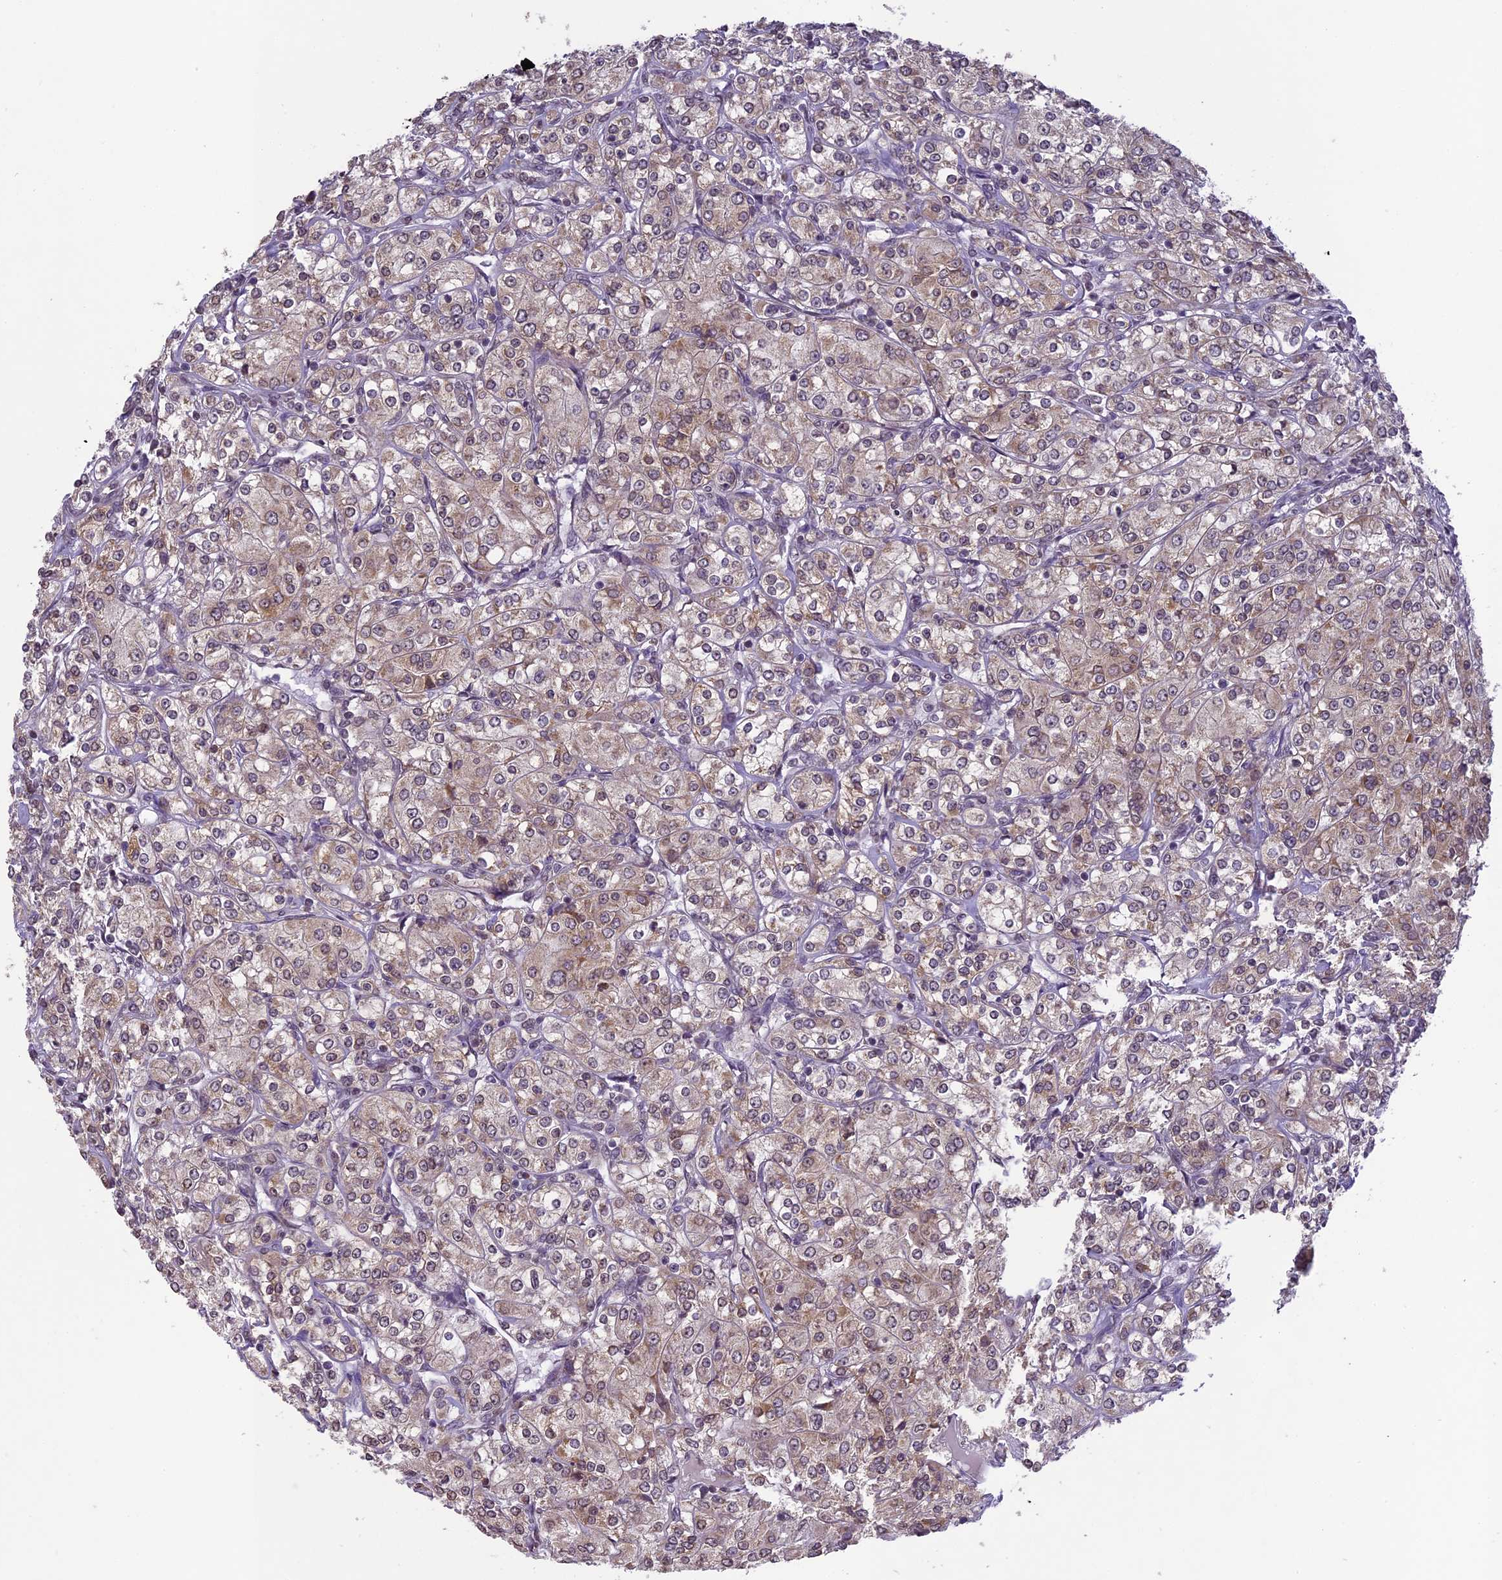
{"staining": {"intensity": "weak", "quantity": ">75%", "location": "cytoplasmic/membranous,nuclear"}, "tissue": "renal cancer", "cell_type": "Tumor cells", "image_type": "cancer", "snomed": [{"axis": "morphology", "description": "Adenocarcinoma, NOS"}, {"axis": "topography", "description": "Kidney"}], "caption": "IHC histopathology image of neoplastic tissue: renal cancer stained using immunohistochemistry (IHC) exhibits low levels of weak protein expression localized specifically in the cytoplasmic/membranous and nuclear of tumor cells, appearing as a cytoplasmic/membranous and nuclear brown color.", "gene": "ERG28", "patient": {"sex": "male", "age": 77}}